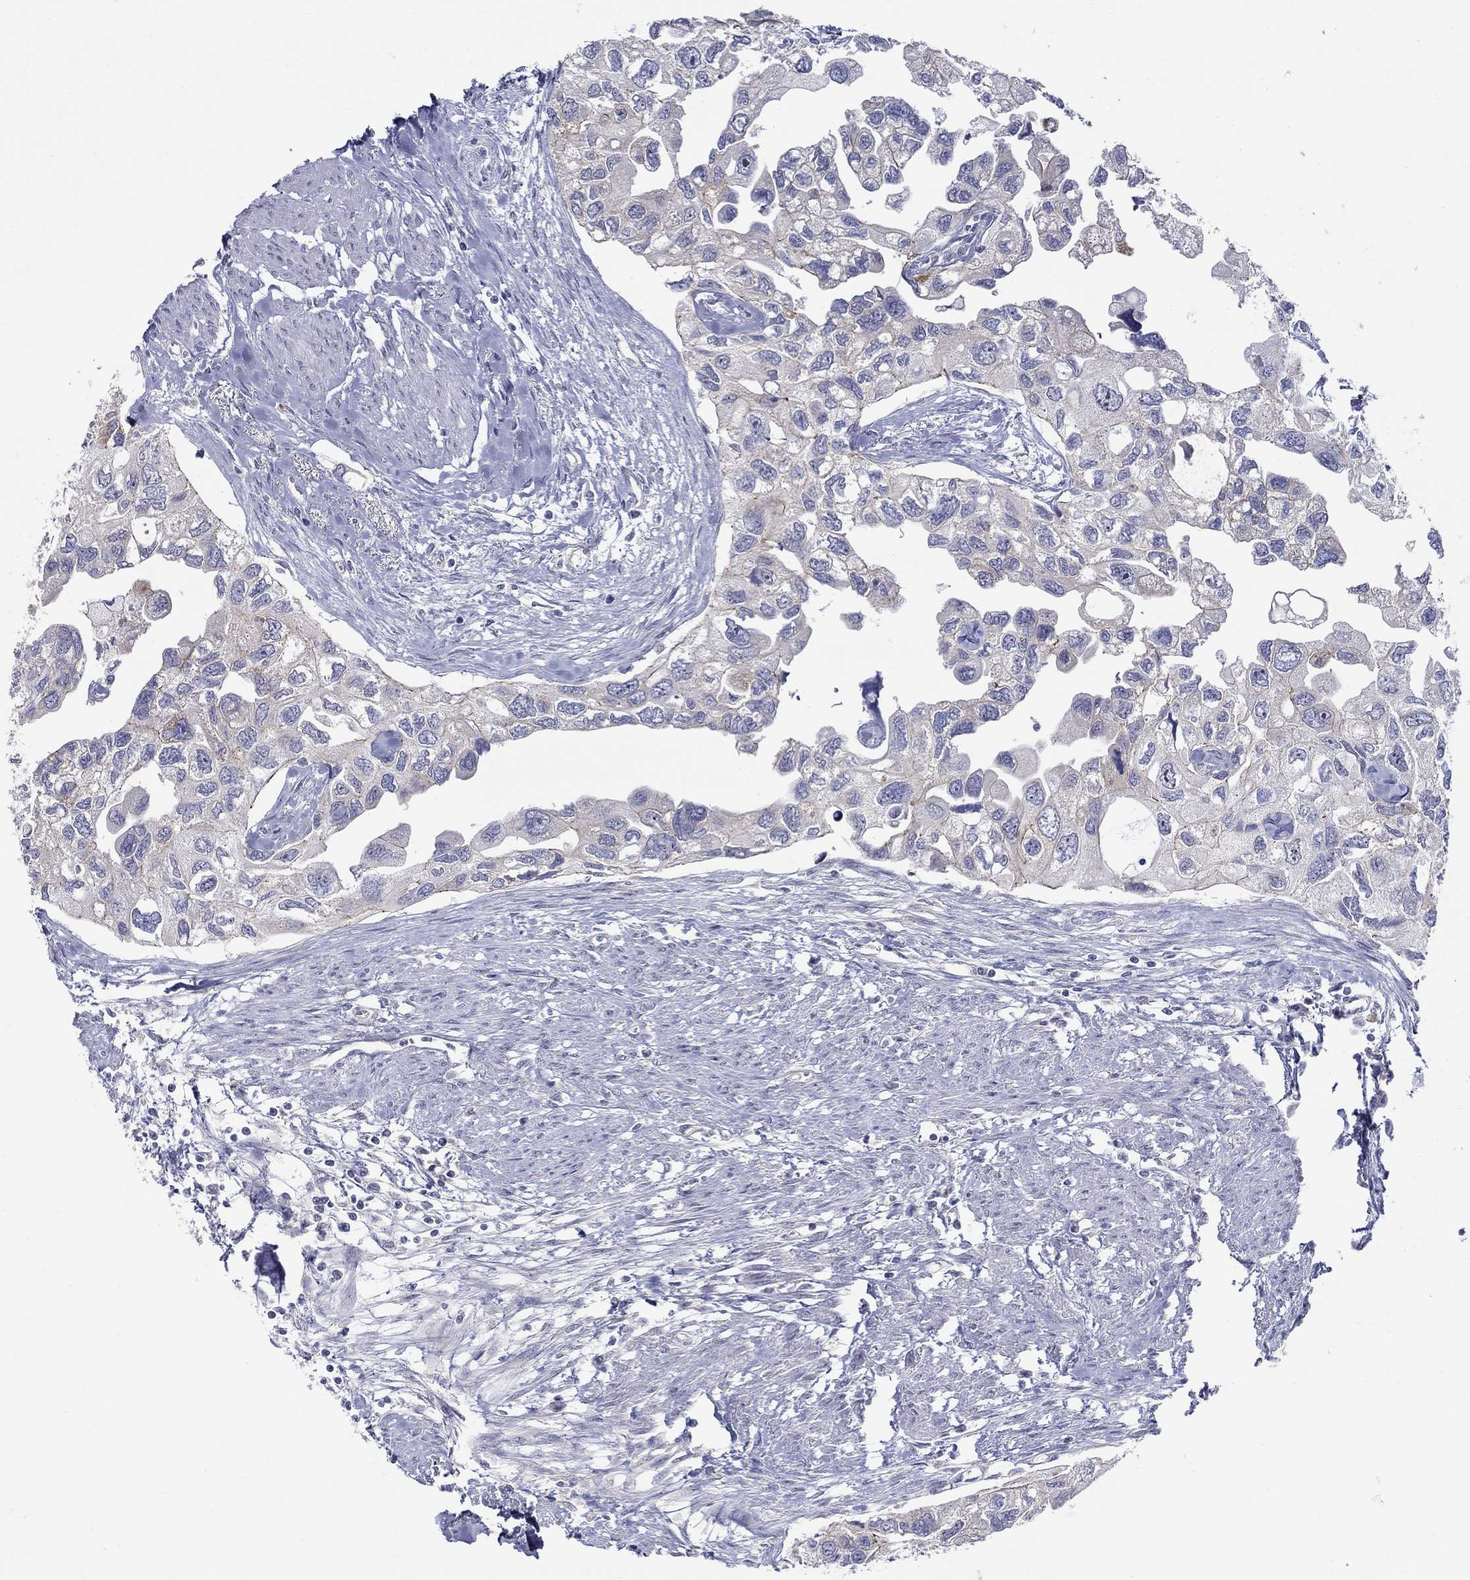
{"staining": {"intensity": "negative", "quantity": "none", "location": "none"}, "tissue": "urothelial cancer", "cell_type": "Tumor cells", "image_type": "cancer", "snomed": [{"axis": "morphology", "description": "Urothelial carcinoma, High grade"}, {"axis": "topography", "description": "Urinary bladder"}], "caption": "Immunohistochemical staining of human high-grade urothelial carcinoma demonstrates no significant expression in tumor cells. Brightfield microscopy of IHC stained with DAB (brown) and hematoxylin (blue), captured at high magnification.", "gene": "QRFPR", "patient": {"sex": "male", "age": 59}}